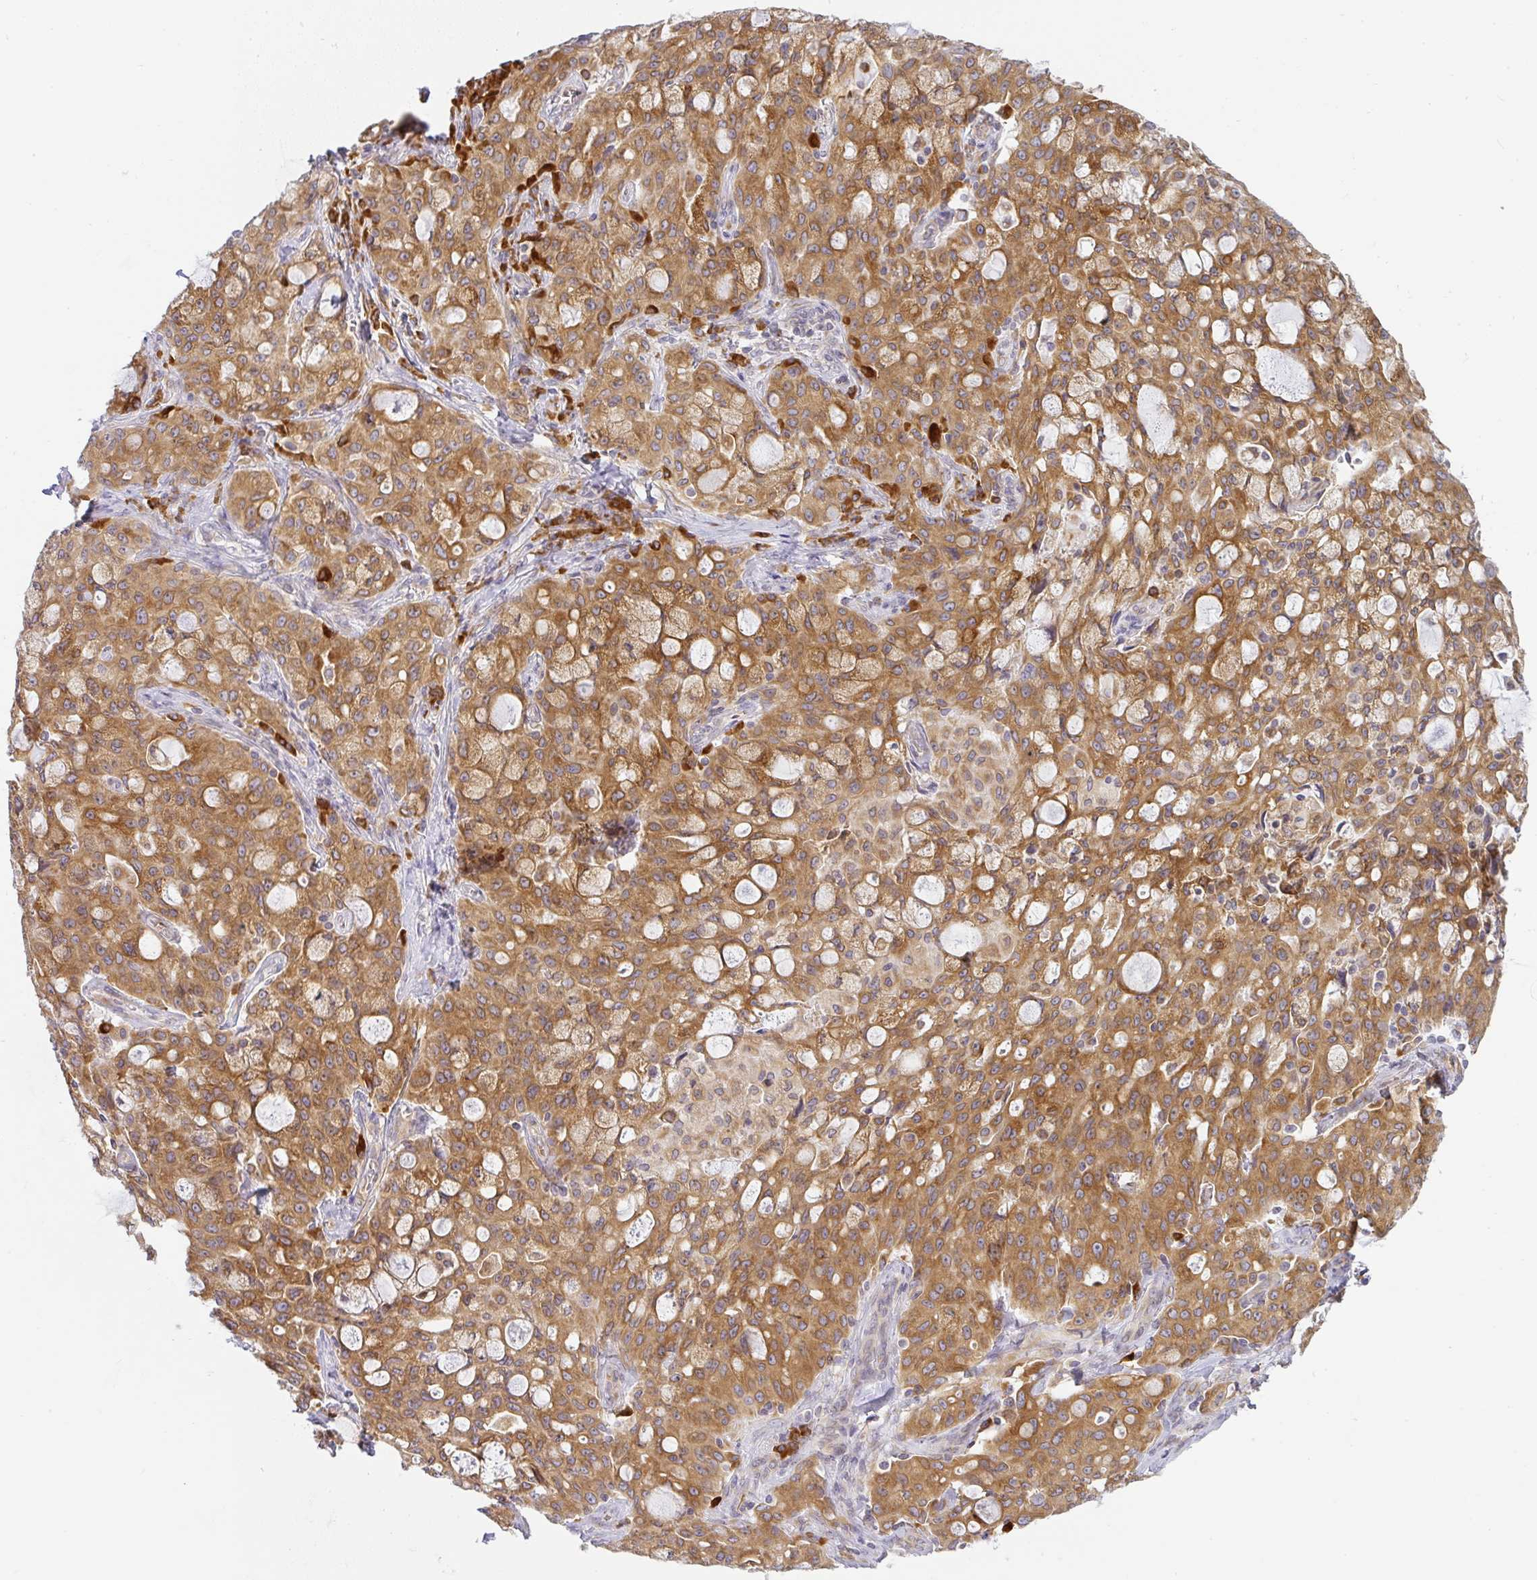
{"staining": {"intensity": "moderate", "quantity": ">75%", "location": "cytoplasmic/membranous"}, "tissue": "lung cancer", "cell_type": "Tumor cells", "image_type": "cancer", "snomed": [{"axis": "morphology", "description": "Adenocarcinoma, NOS"}, {"axis": "topography", "description": "Lung"}], "caption": "High-magnification brightfield microscopy of adenocarcinoma (lung) stained with DAB (brown) and counterstained with hematoxylin (blue). tumor cells exhibit moderate cytoplasmic/membranous staining is seen in approximately>75% of cells.", "gene": "DERL2", "patient": {"sex": "female", "age": 44}}